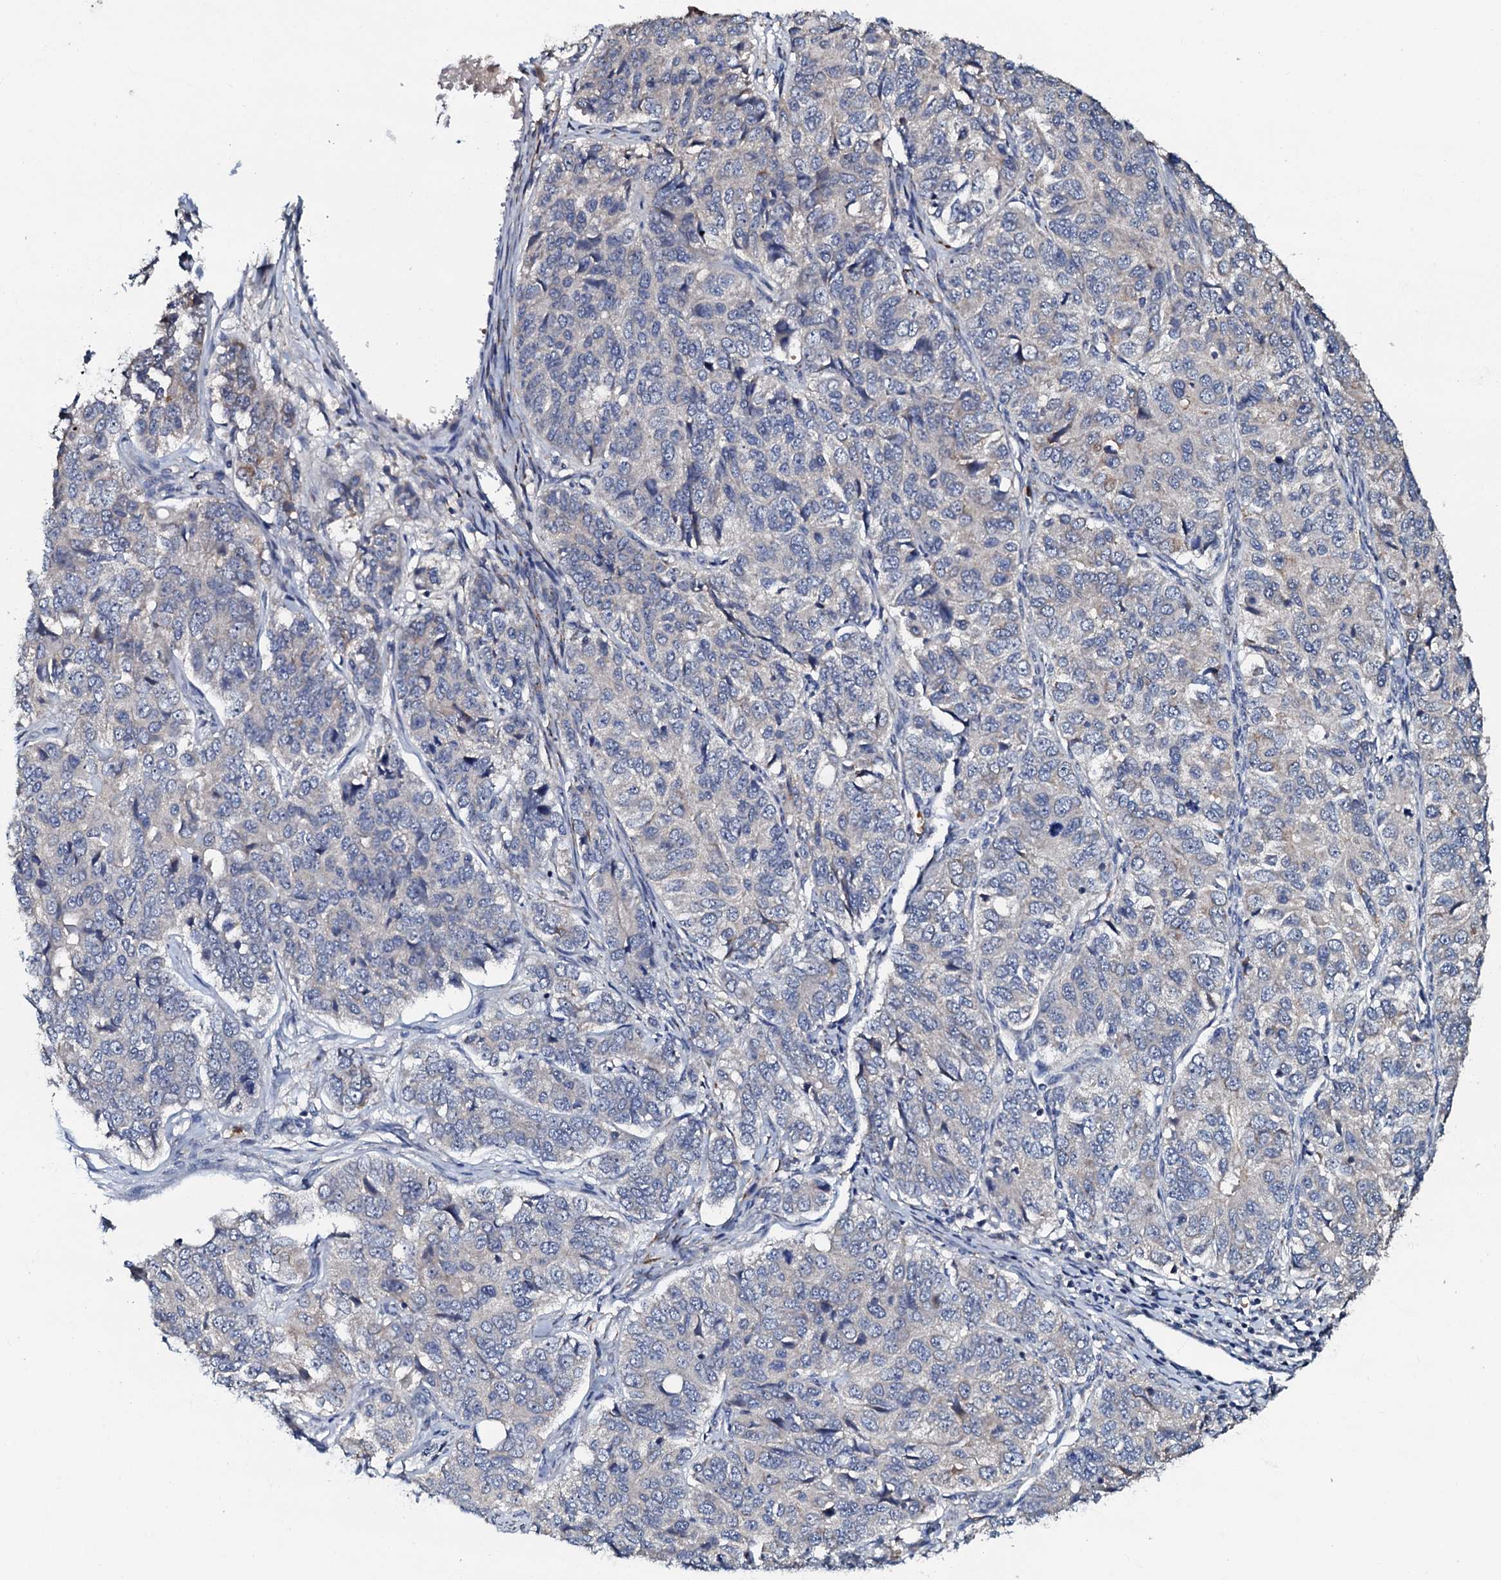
{"staining": {"intensity": "negative", "quantity": "none", "location": "none"}, "tissue": "ovarian cancer", "cell_type": "Tumor cells", "image_type": "cancer", "snomed": [{"axis": "morphology", "description": "Carcinoma, endometroid"}, {"axis": "topography", "description": "Ovary"}], "caption": "Immunohistochemistry histopathology image of neoplastic tissue: ovarian cancer (endometroid carcinoma) stained with DAB shows no significant protein positivity in tumor cells. (DAB immunohistochemistry, high magnification).", "gene": "CPNE2", "patient": {"sex": "female", "age": 51}}